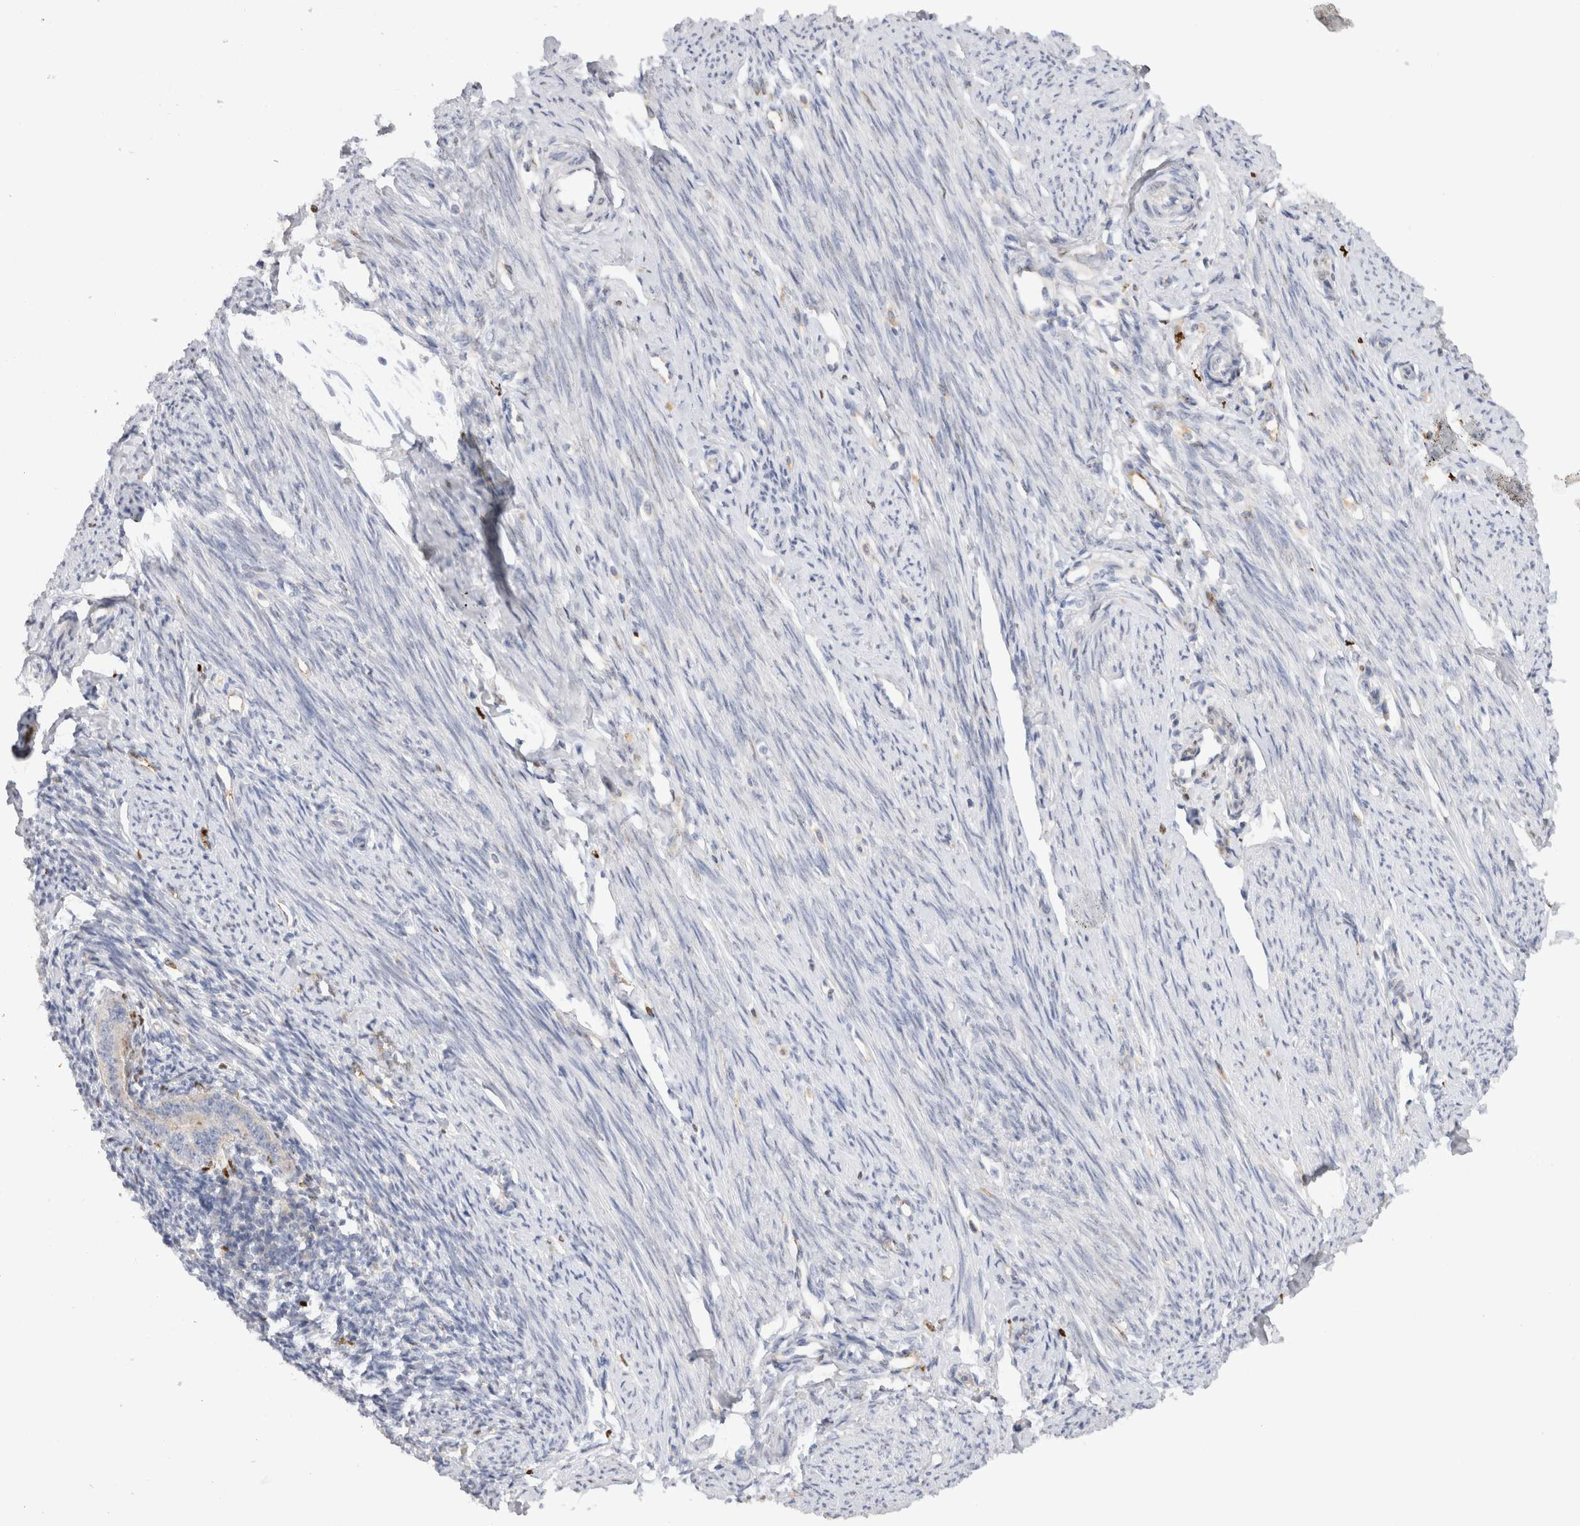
{"staining": {"intensity": "weak", "quantity": "<25%", "location": "cytoplasmic/membranous"}, "tissue": "endometrium", "cell_type": "Cells in endometrial stroma", "image_type": "normal", "snomed": [{"axis": "morphology", "description": "Normal tissue, NOS"}, {"axis": "topography", "description": "Endometrium"}], "caption": "IHC histopathology image of unremarkable endometrium: human endometrium stained with DAB reveals no significant protein staining in cells in endometrial stroma. (DAB (3,3'-diaminobenzidine) immunohistochemistry (IHC) with hematoxylin counter stain).", "gene": "GAS1", "patient": {"sex": "female", "age": 56}}